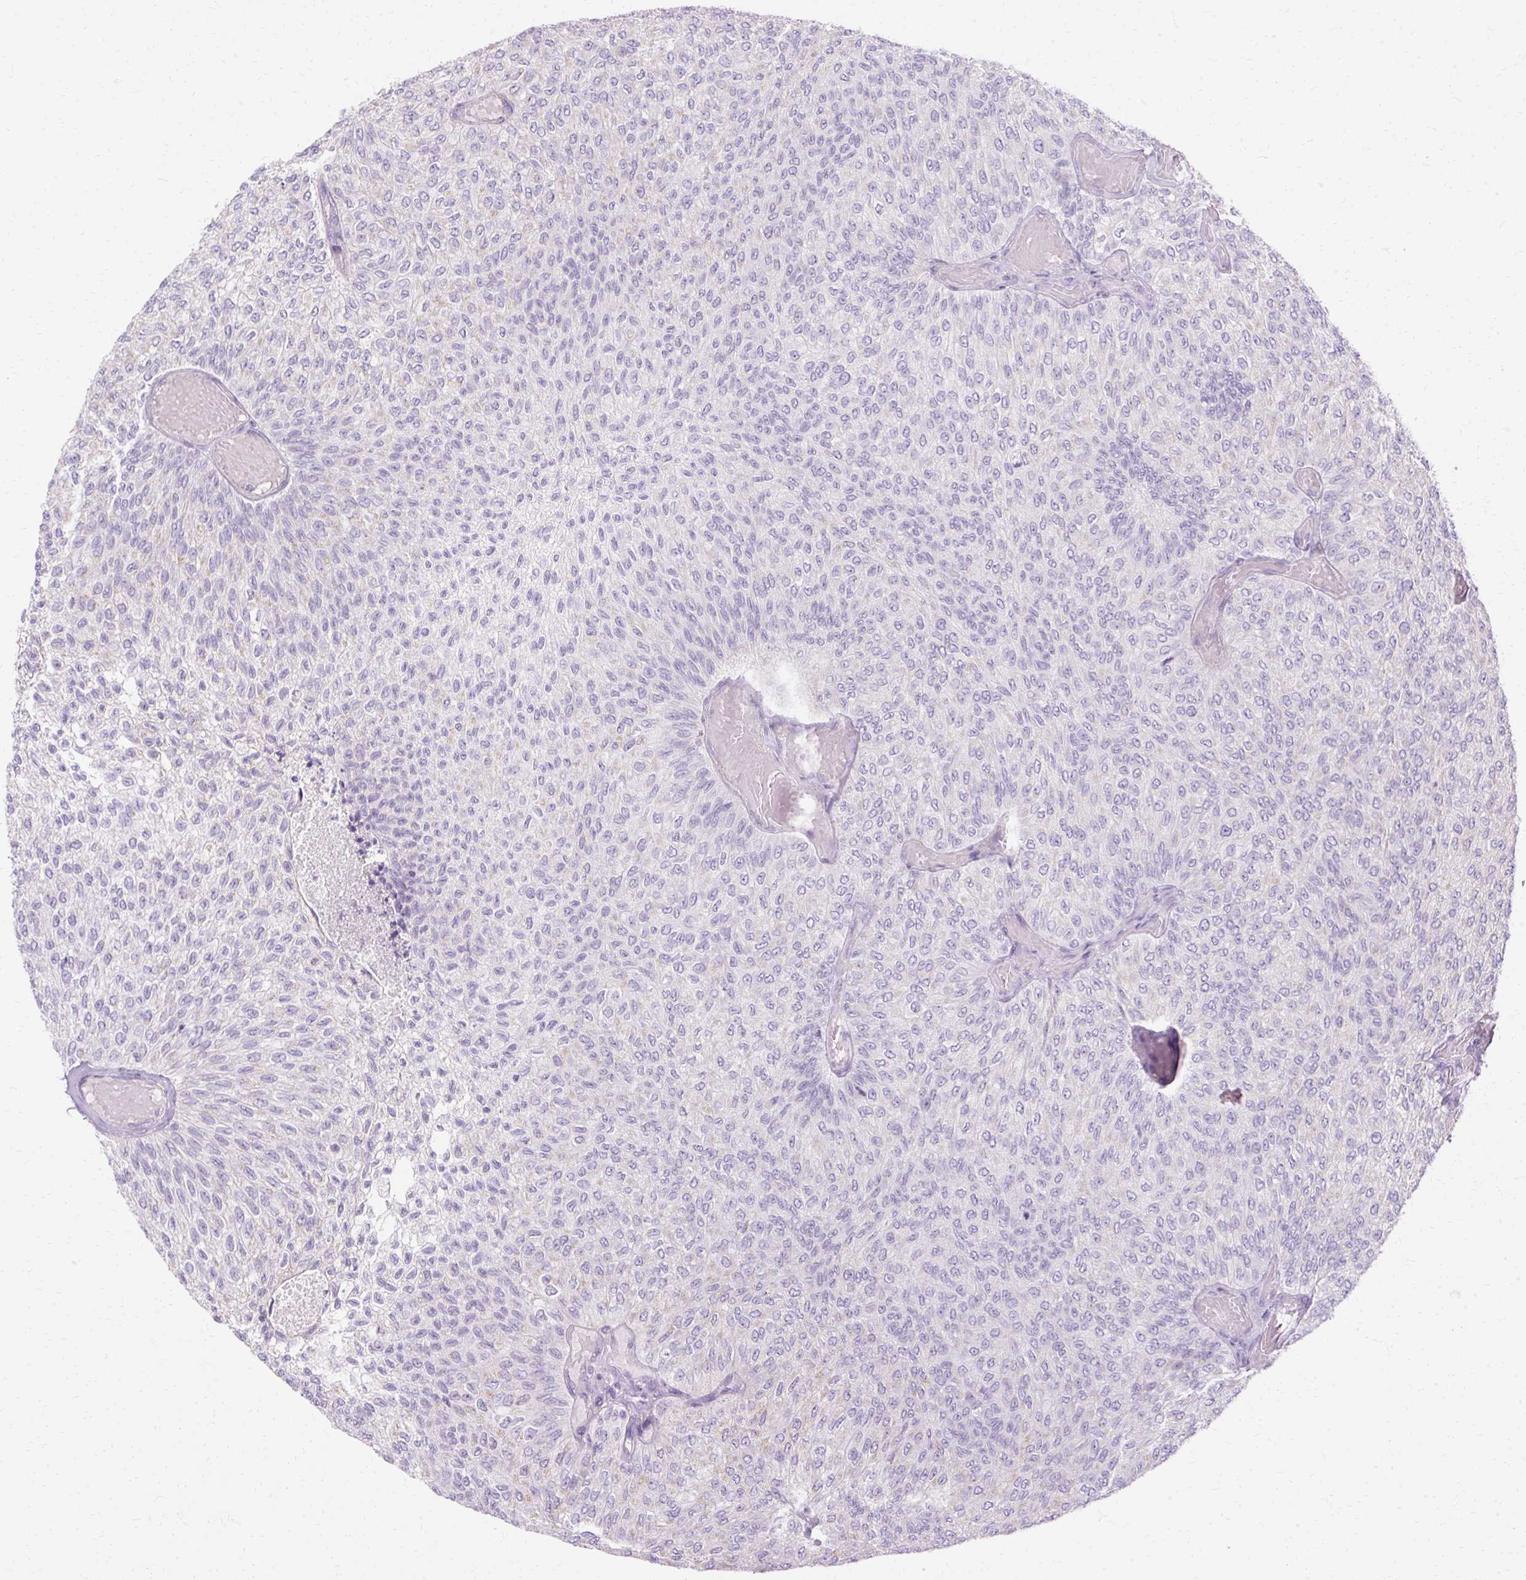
{"staining": {"intensity": "negative", "quantity": "none", "location": "none"}, "tissue": "urothelial cancer", "cell_type": "Tumor cells", "image_type": "cancer", "snomed": [{"axis": "morphology", "description": "Urothelial carcinoma, Low grade"}, {"axis": "topography", "description": "Urinary bladder"}], "caption": "The immunohistochemistry micrograph has no significant staining in tumor cells of urothelial cancer tissue.", "gene": "HSD11B1", "patient": {"sex": "male", "age": 78}}